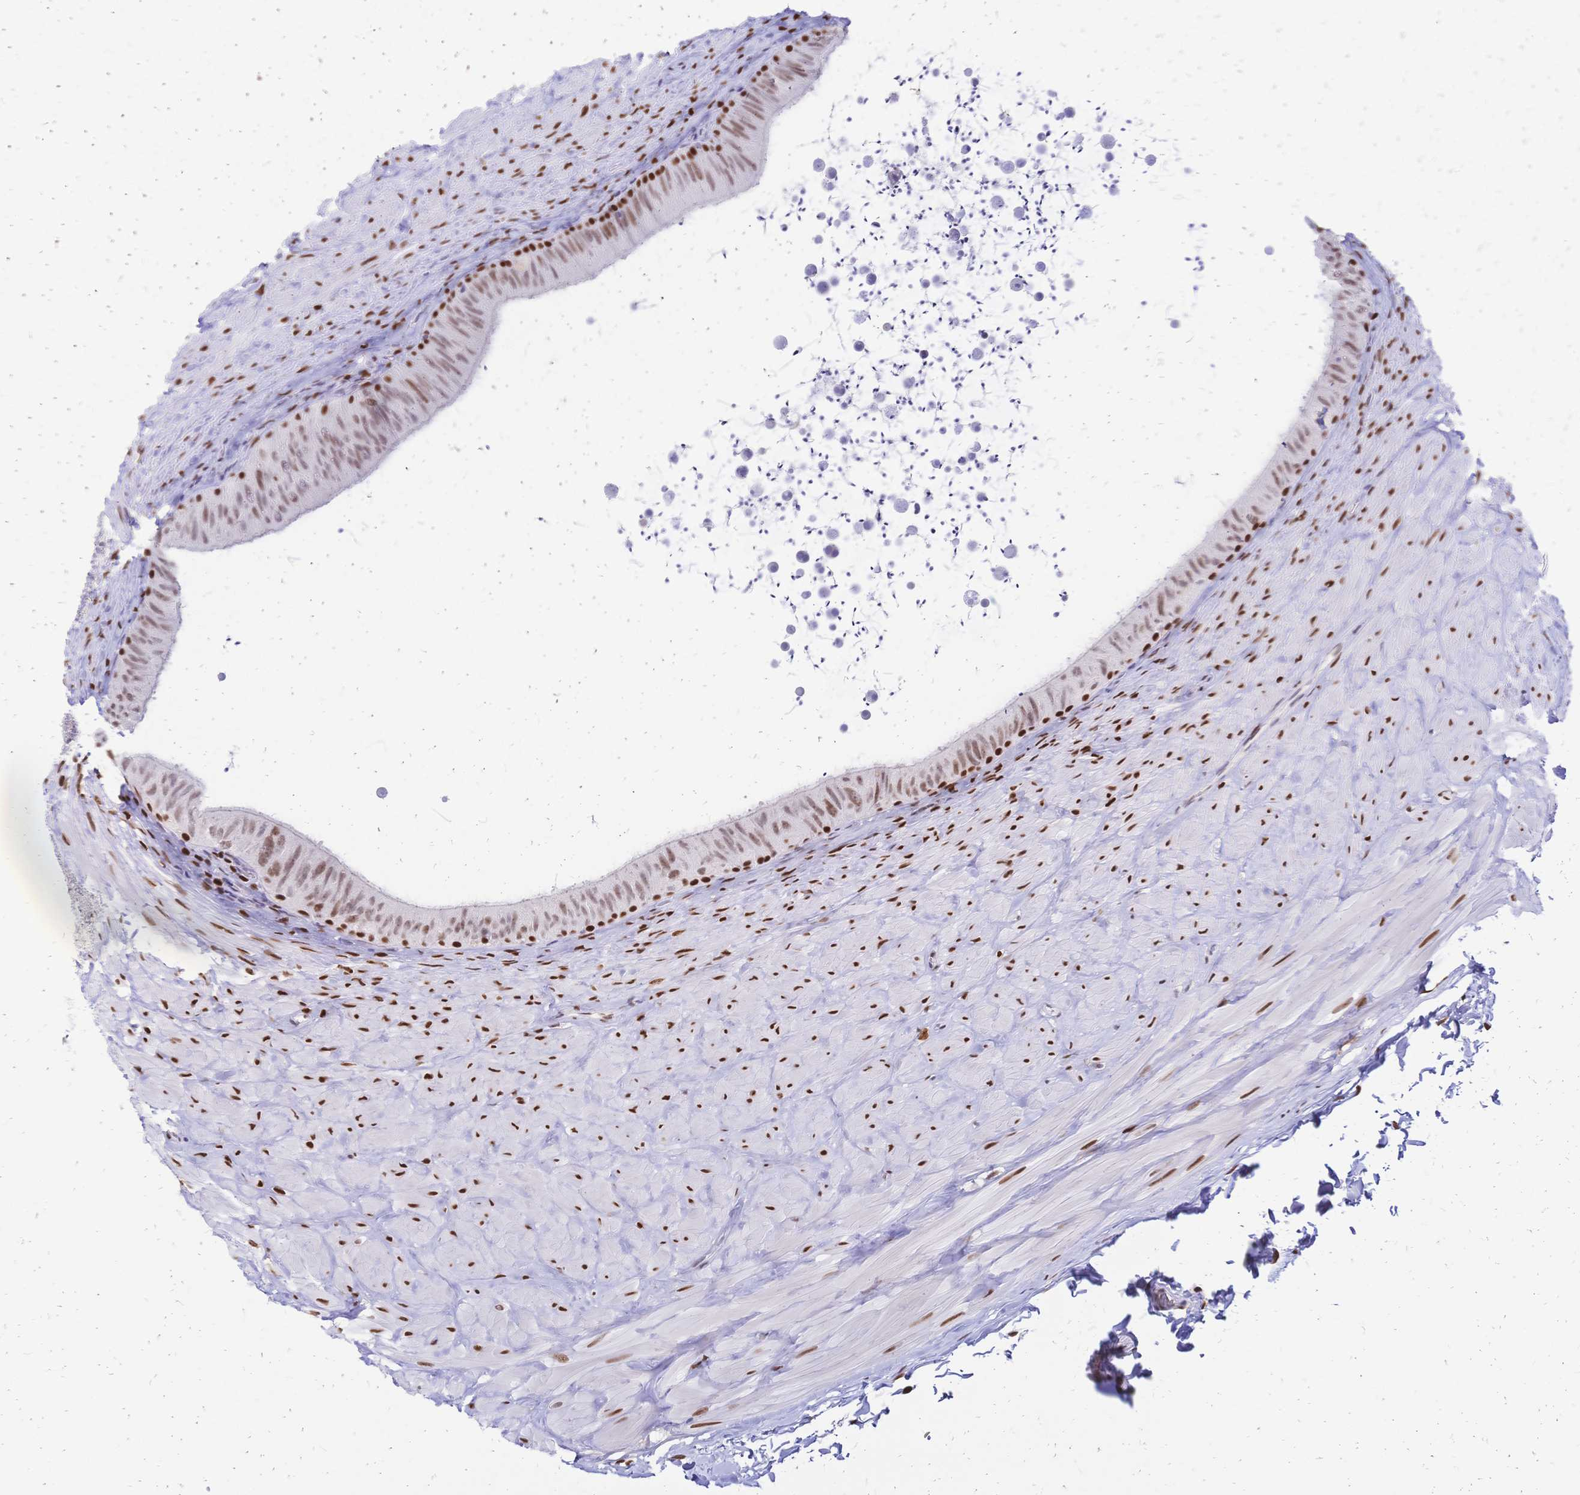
{"staining": {"intensity": "moderate", "quantity": "25%-75%", "location": "nuclear"}, "tissue": "epididymis", "cell_type": "Glandular cells", "image_type": "normal", "snomed": [{"axis": "morphology", "description": "Normal tissue, NOS"}, {"axis": "topography", "description": "Epididymis, spermatic cord, NOS"}, {"axis": "topography", "description": "Epididymis"}], "caption": "Immunohistochemistry micrograph of benign epididymis stained for a protein (brown), which demonstrates medium levels of moderate nuclear staining in about 25%-75% of glandular cells.", "gene": "NFIC", "patient": {"sex": "male", "age": 31}}